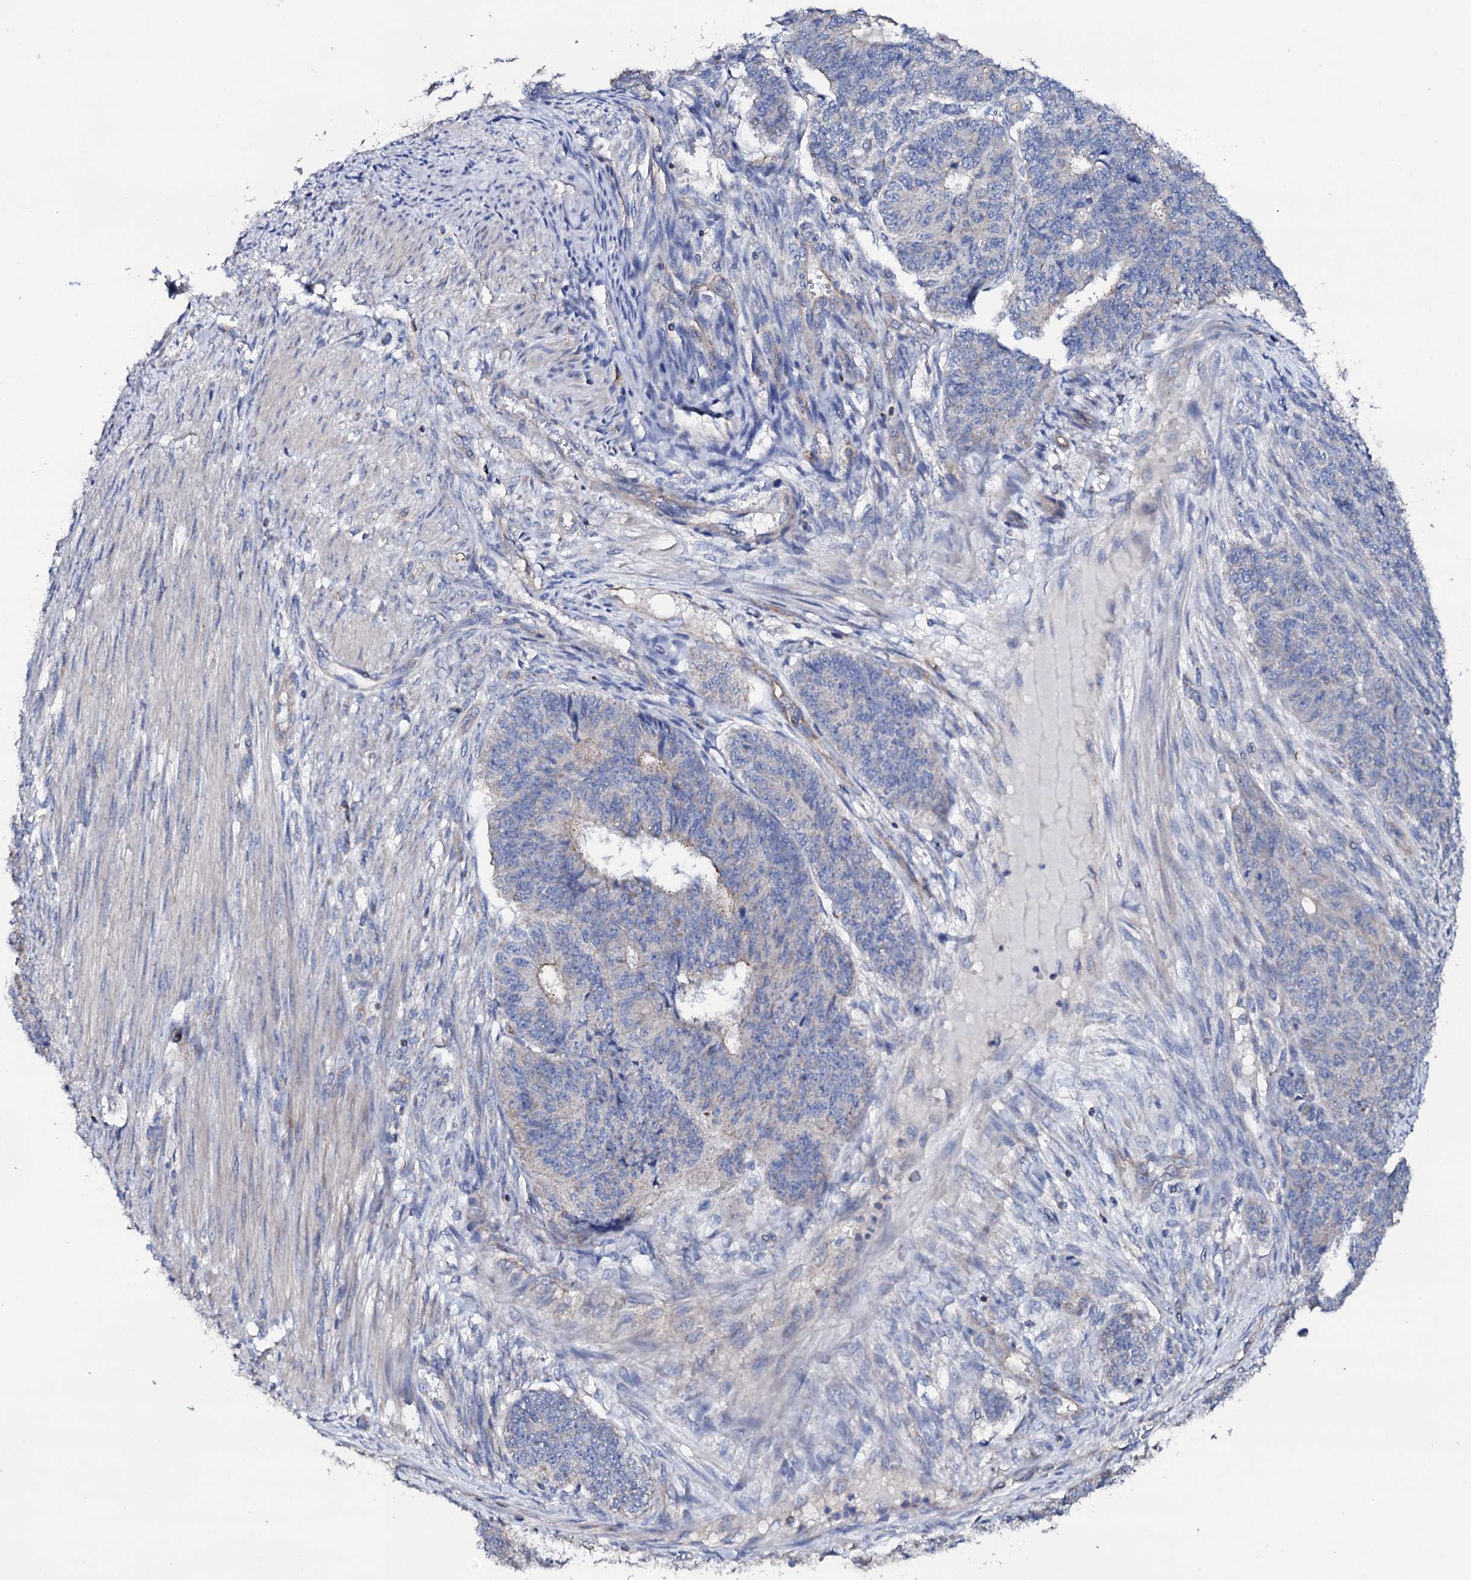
{"staining": {"intensity": "negative", "quantity": "none", "location": "none"}, "tissue": "endometrial cancer", "cell_type": "Tumor cells", "image_type": "cancer", "snomed": [{"axis": "morphology", "description": "Adenocarcinoma, NOS"}, {"axis": "topography", "description": "Endometrium"}], "caption": "Immunohistochemistry of human adenocarcinoma (endometrial) reveals no positivity in tumor cells.", "gene": "TCAF2", "patient": {"sex": "female", "age": 32}}